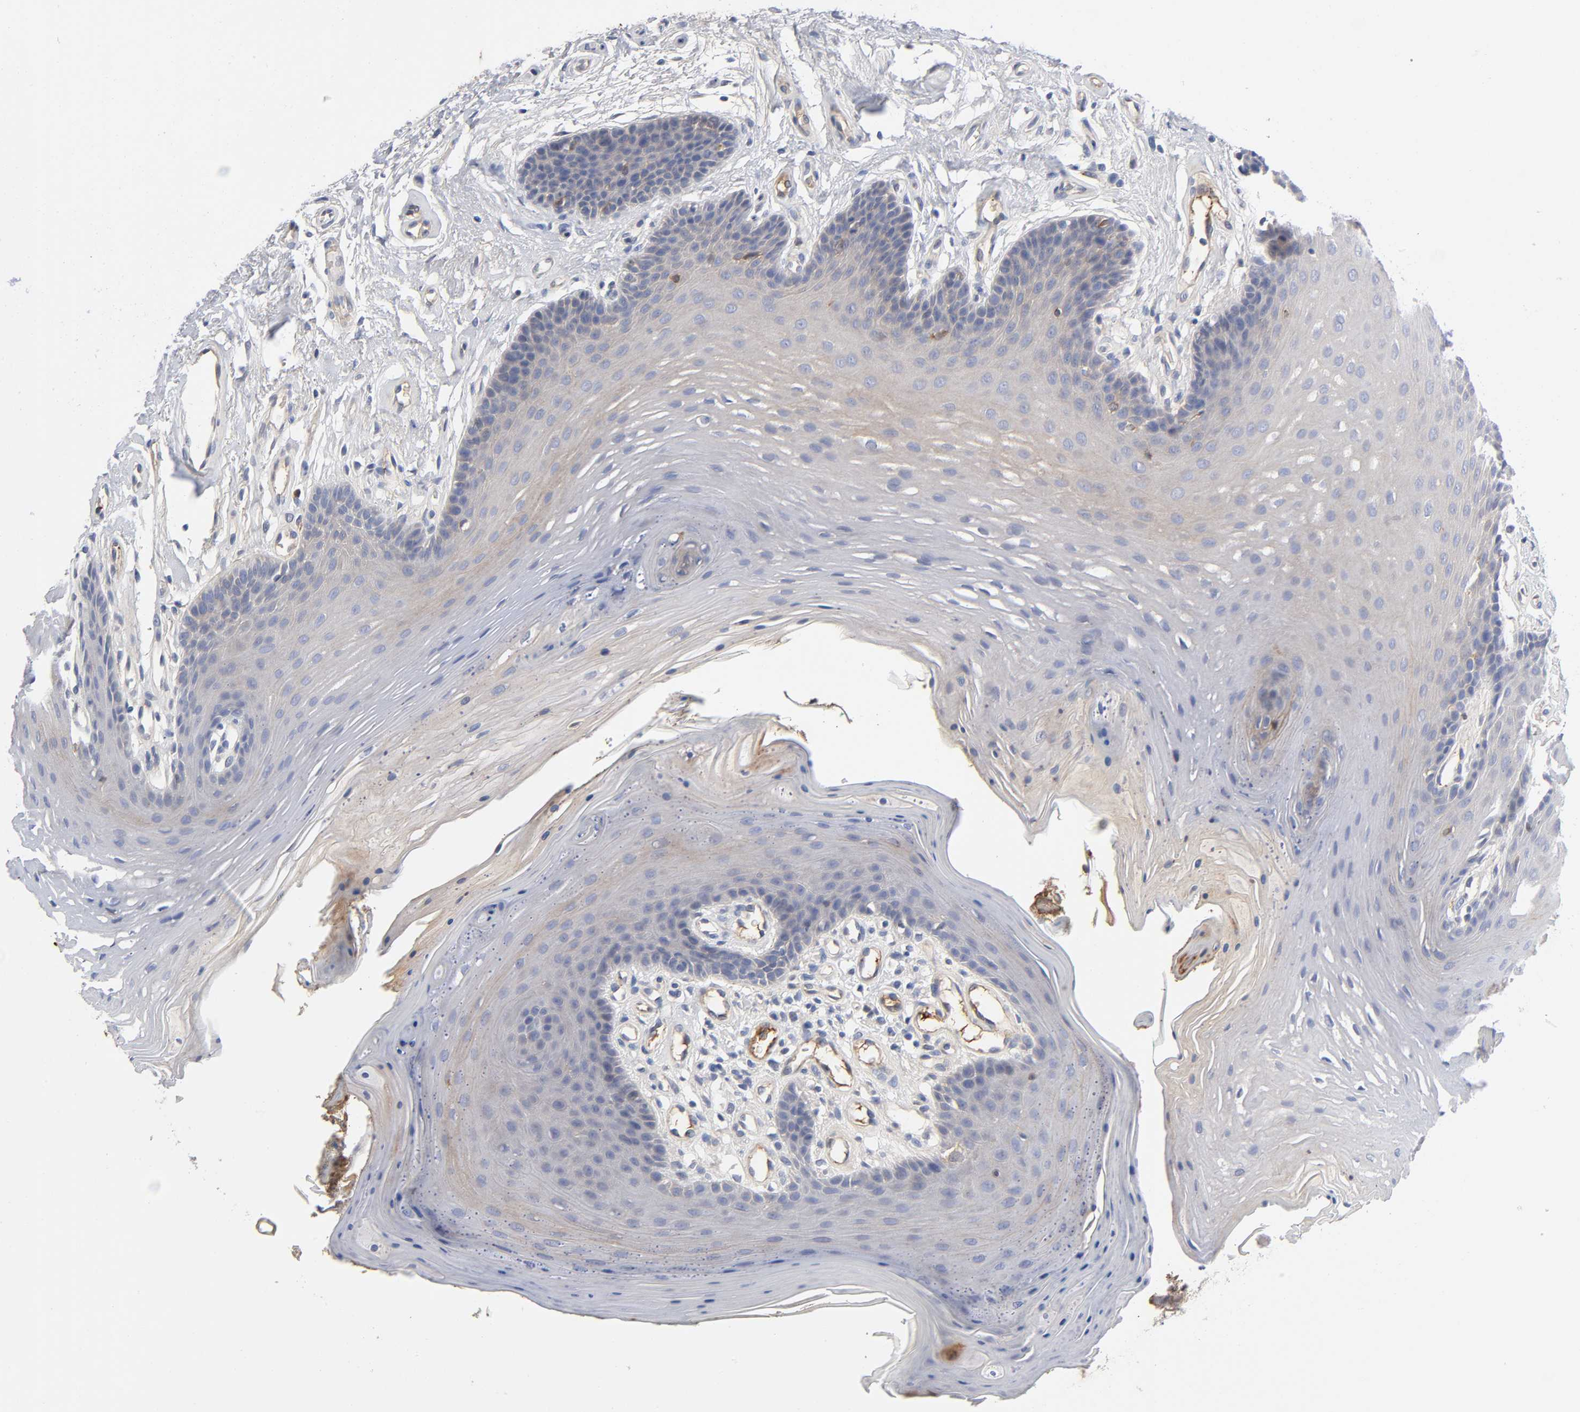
{"staining": {"intensity": "weak", "quantity": ">75%", "location": "cytoplasmic/membranous"}, "tissue": "oral mucosa", "cell_type": "Squamous epithelial cells", "image_type": "normal", "snomed": [{"axis": "morphology", "description": "Normal tissue, NOS"}, {"axis": "topography", "description": "Oral tissue"}], "caption": "A brown stain shows weak cytoplasmic/membranous expression of a protein in squamous epithelial cells of normal oral mucosa. (IHC, brightfield microscopy, high magnification).", "gene": "NOVA1", "patient": {"sex": "male", "age": 62}}